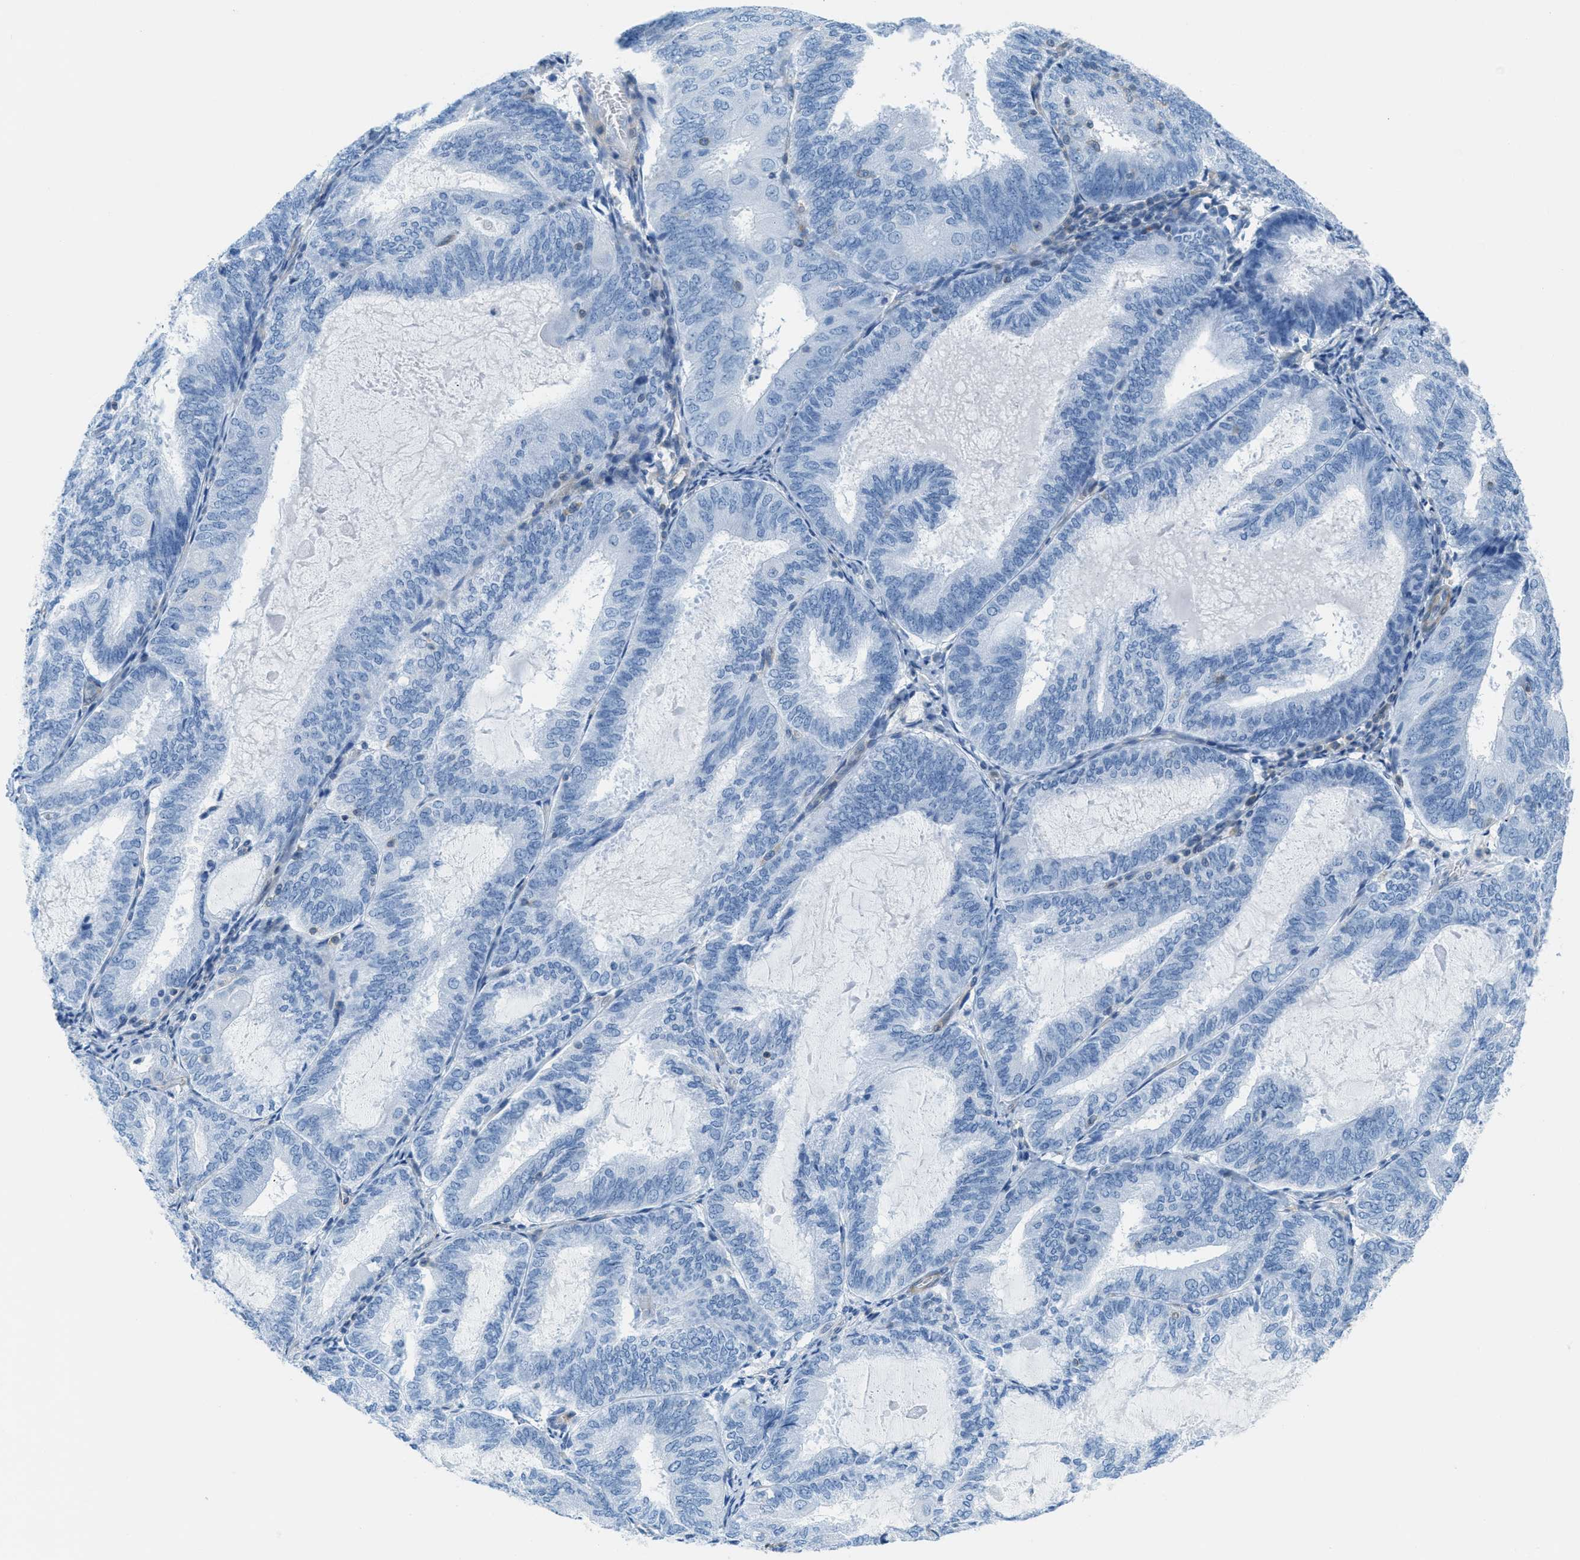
{"staining": {"intensity": "negative", "quantity": "none", "location": "none"}, "tissue": "endometrial cancer", "cell_type": "Tumor cells", "image_type": "cancer", "snomed": [{"axis": "morphology", "description": "Adenocarcinoma, NOS"}, {"axis": "topography", "description": "Endometrium"}], "caption": "Human endometrial cancer (adenocarcinoma) stained for a protein using immunohistochemistry (IHC) reveals no positivity in tumor cells.", "gene": "MAPRE2", "patient": {"sex": "female", "age": 81}}